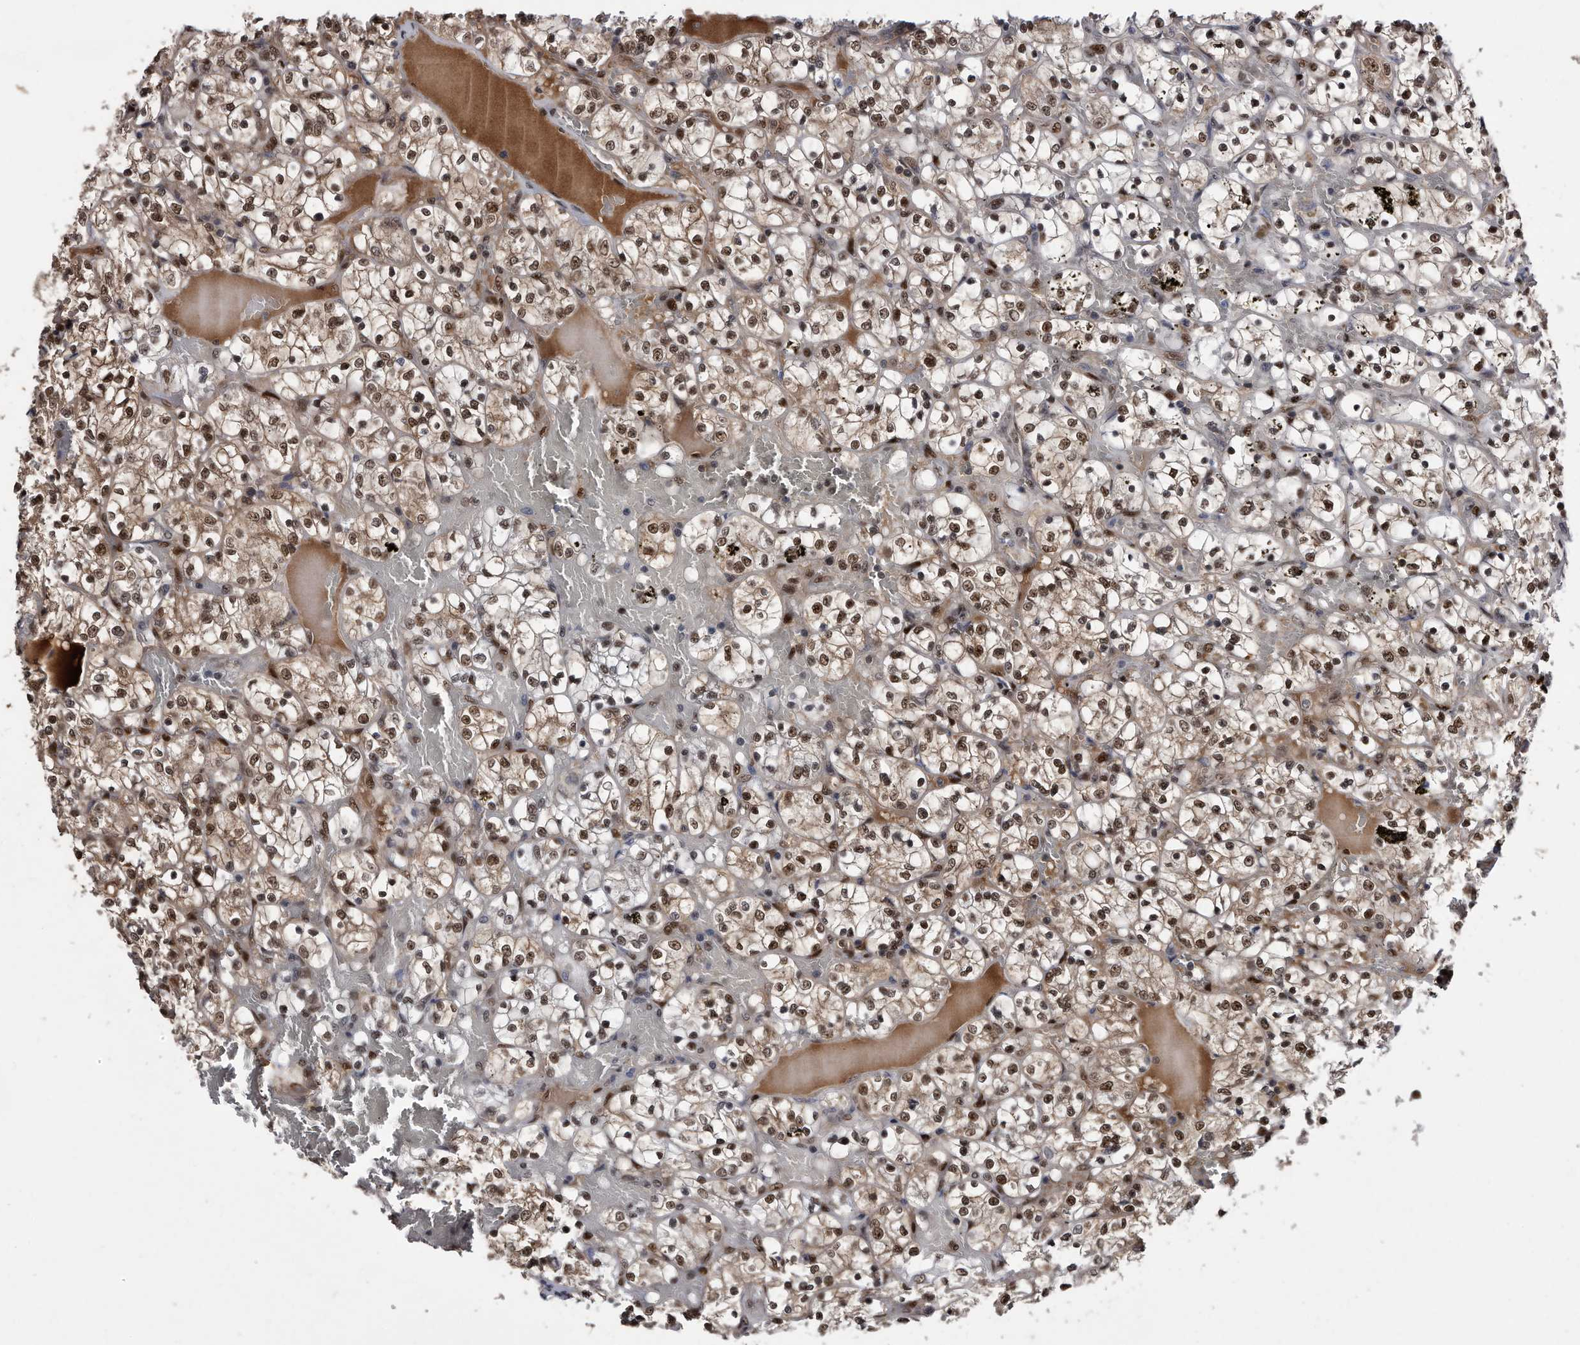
{"staining": {"intensity": "moderate", "quantity": ">75%", "location": "cytoplasmic/membranous,nuclear"}, "tissue": "renal cancer", "cell_type": "Tumor cells", "image_type": "cancer", "snomed": [{"axis": "morphology", "description": "Adenocarcinoma, NOS"}, {"axis": "topography", "description": "Kidney"}], "caption": "Moderate cytoplasmic/membranous and nuclear positivity is appreciated in about >75% of tumor cells in adenocarcinoma (renal).", "gene": "RAD23B", "patient": {"sex": "female", "age": 69}}